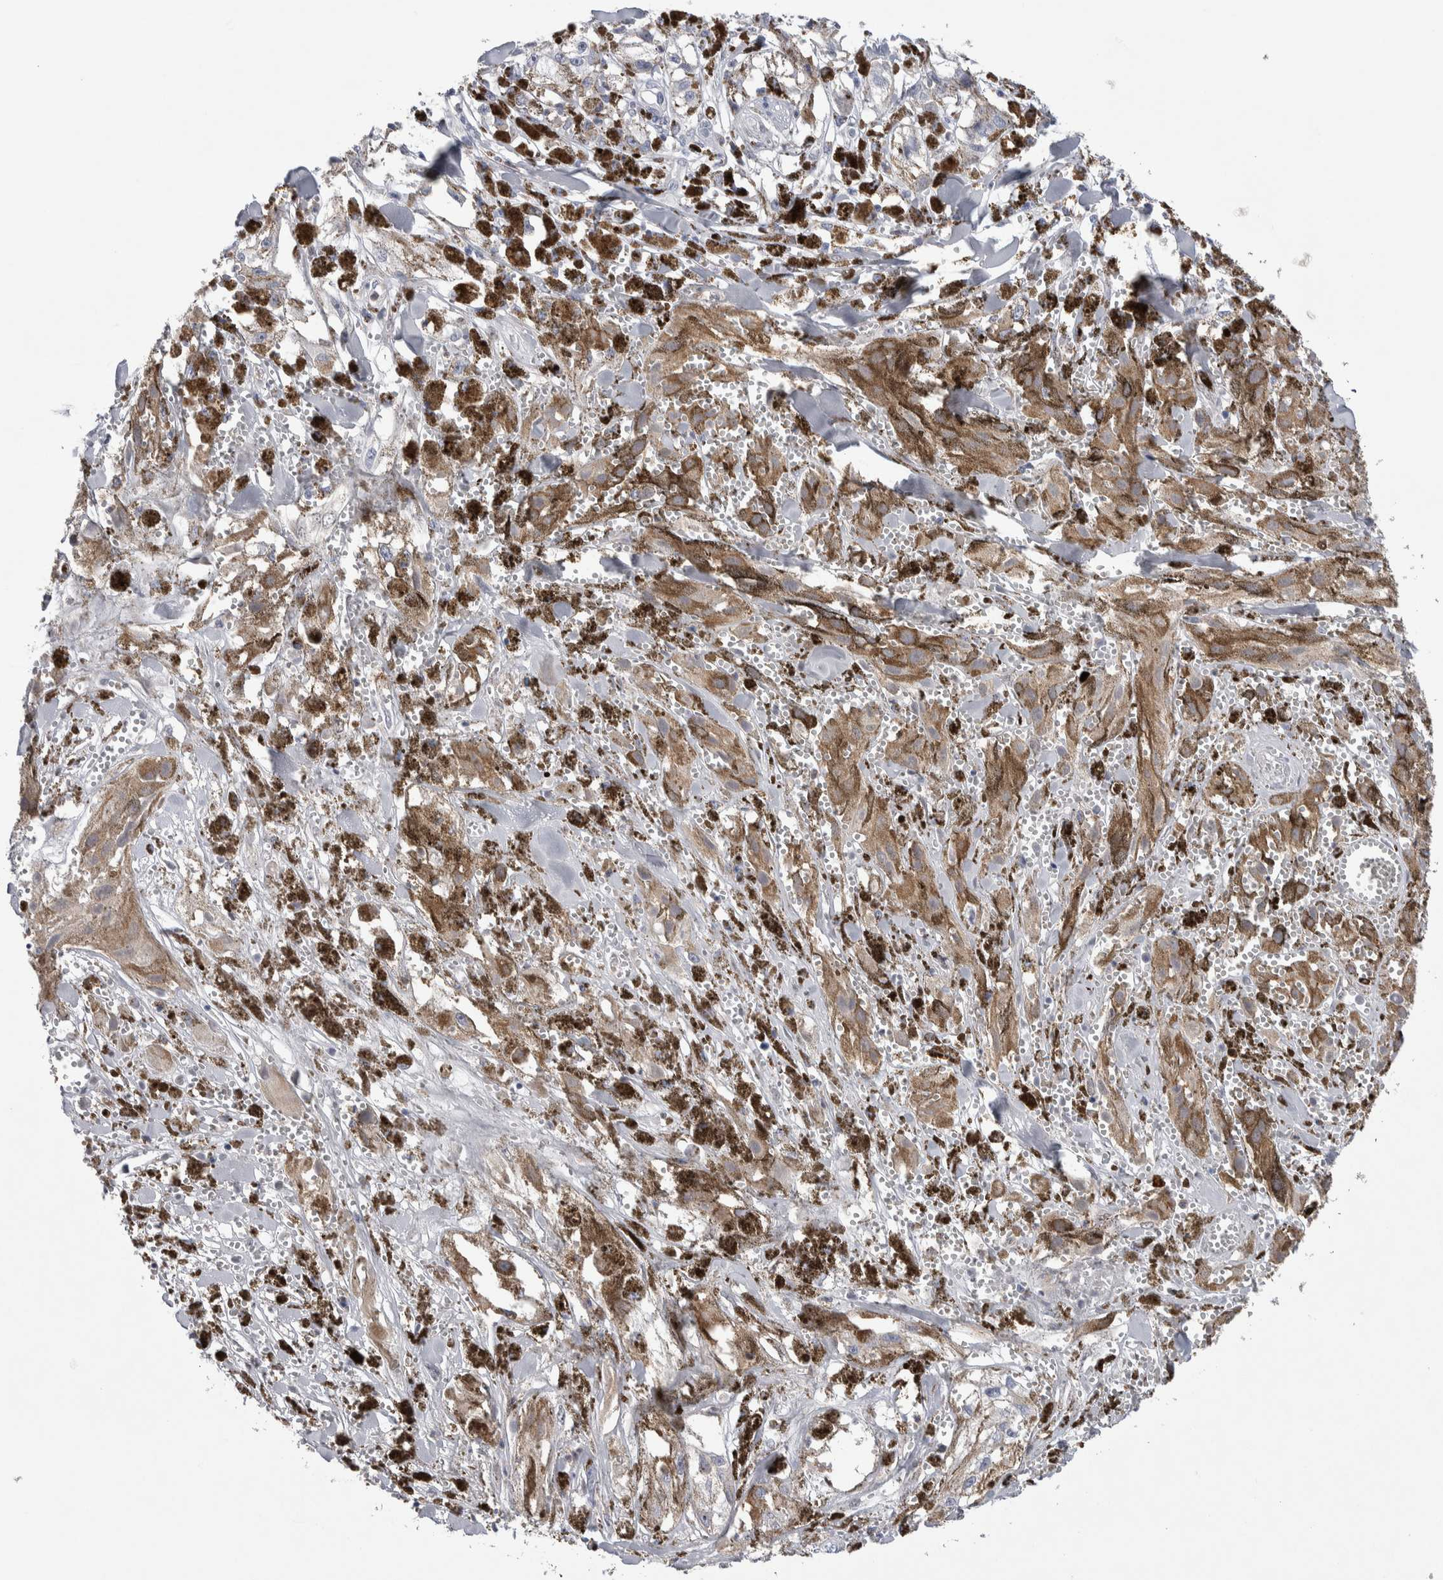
{"staining": {"intensity": "negative", "quantity": "none", "location": "none"}, "tissue": "melanoma", "cell_type": "Tumor cells", "image_type": "cancer", "snomed": [{"axis": "morphology", "description": "Malignant melanoma, NOS"}, {"axis": "topography", "description": "Skin"}], "caption": "Malignant melanoma stained for a protein using immunohistochemistry (IHC) shows no positivity tumor cells.", "gene": "LURAP1L", "patient": {"sex": "male", "age": 88}}